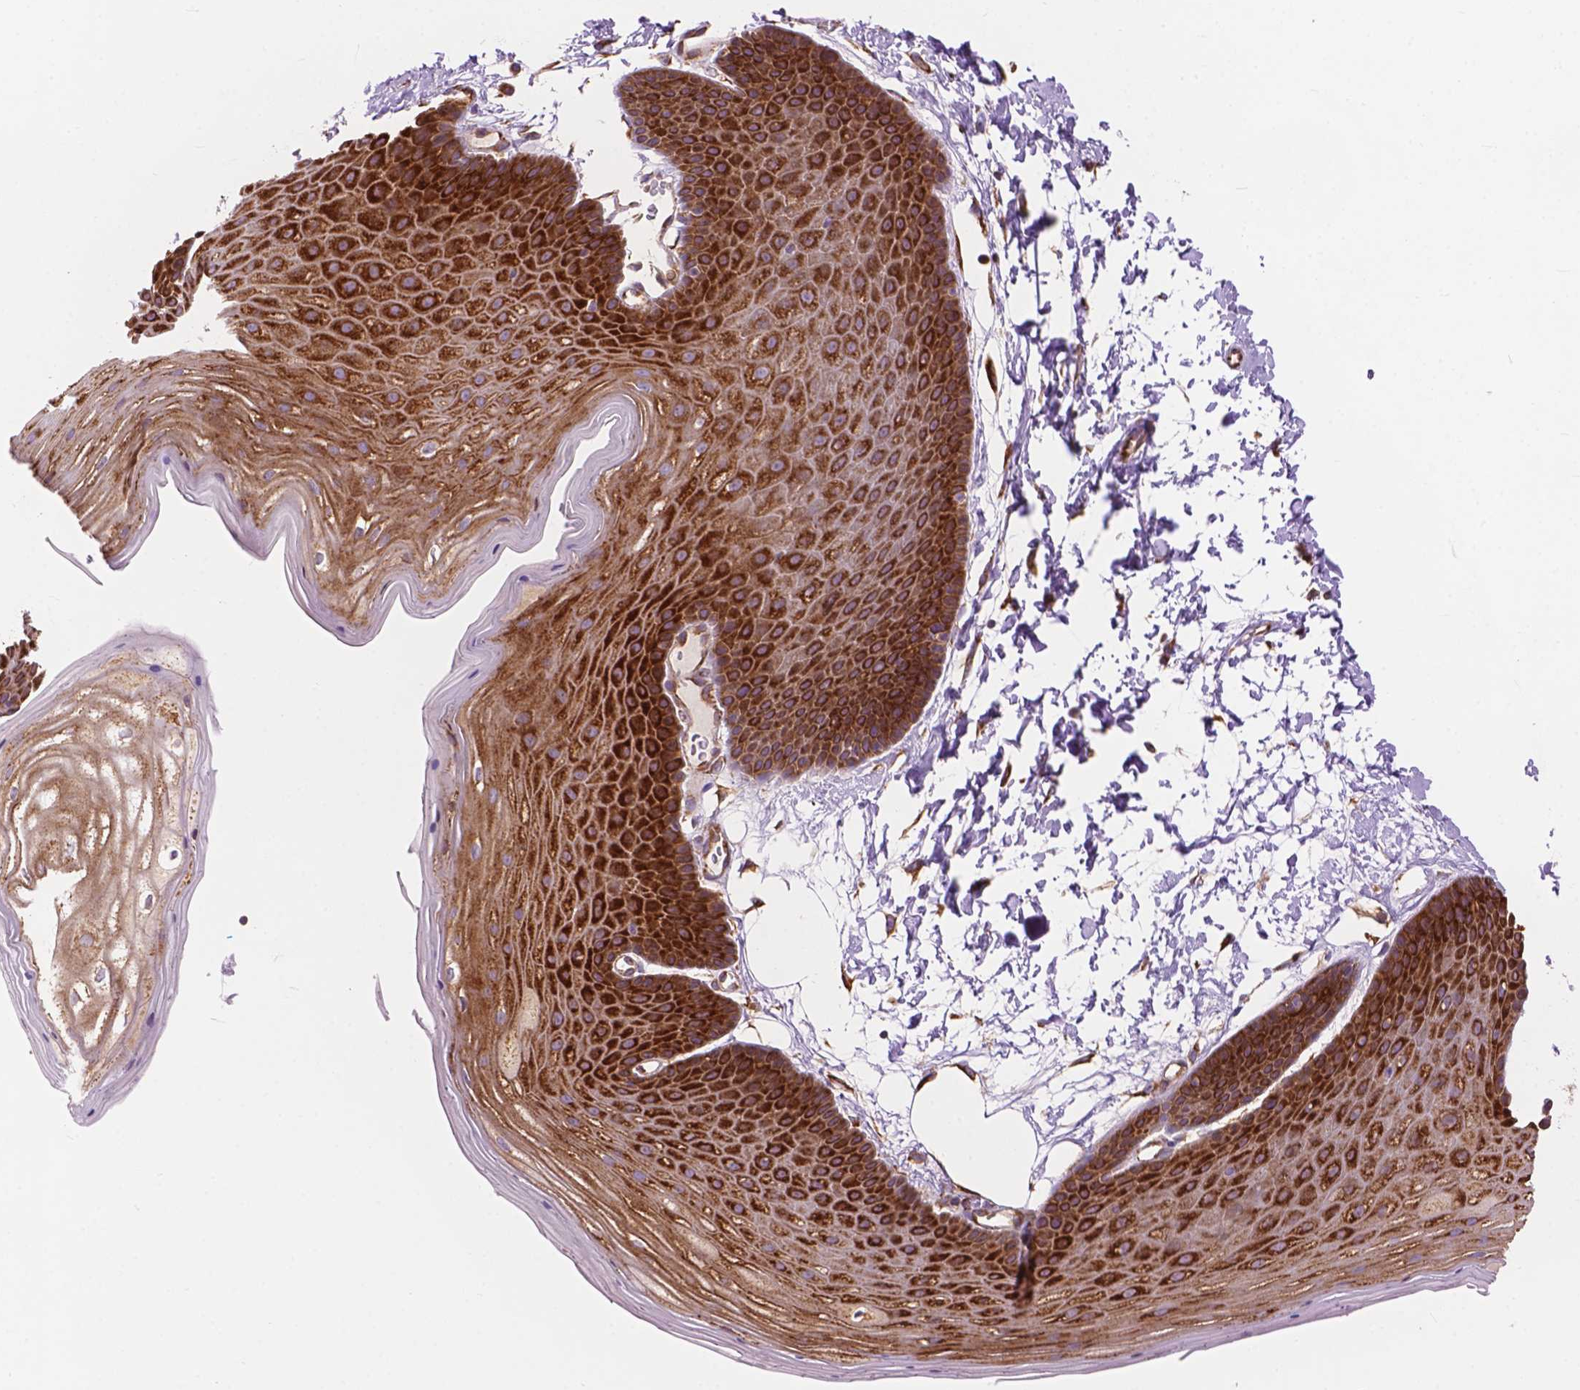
{"staining": {"intensity": "strong", "quantity": ">75%", "location": "cytoplasmic/membranous"}, "tissue": "skin", "cell_type": "Epidermal cells", "image_type": "normal", "snomed": [{"axis": "morphology", "description": "Normal tissue, NOS"}, {"axis": "topography", "description": "Anal"}], "caption": "Strong cytoplasmic/membranous expression is appreciated in about >75% of epidermal cells in benign skin.", "gene": "RPL37A", "patient": {"sex": "male", "age": 53}}